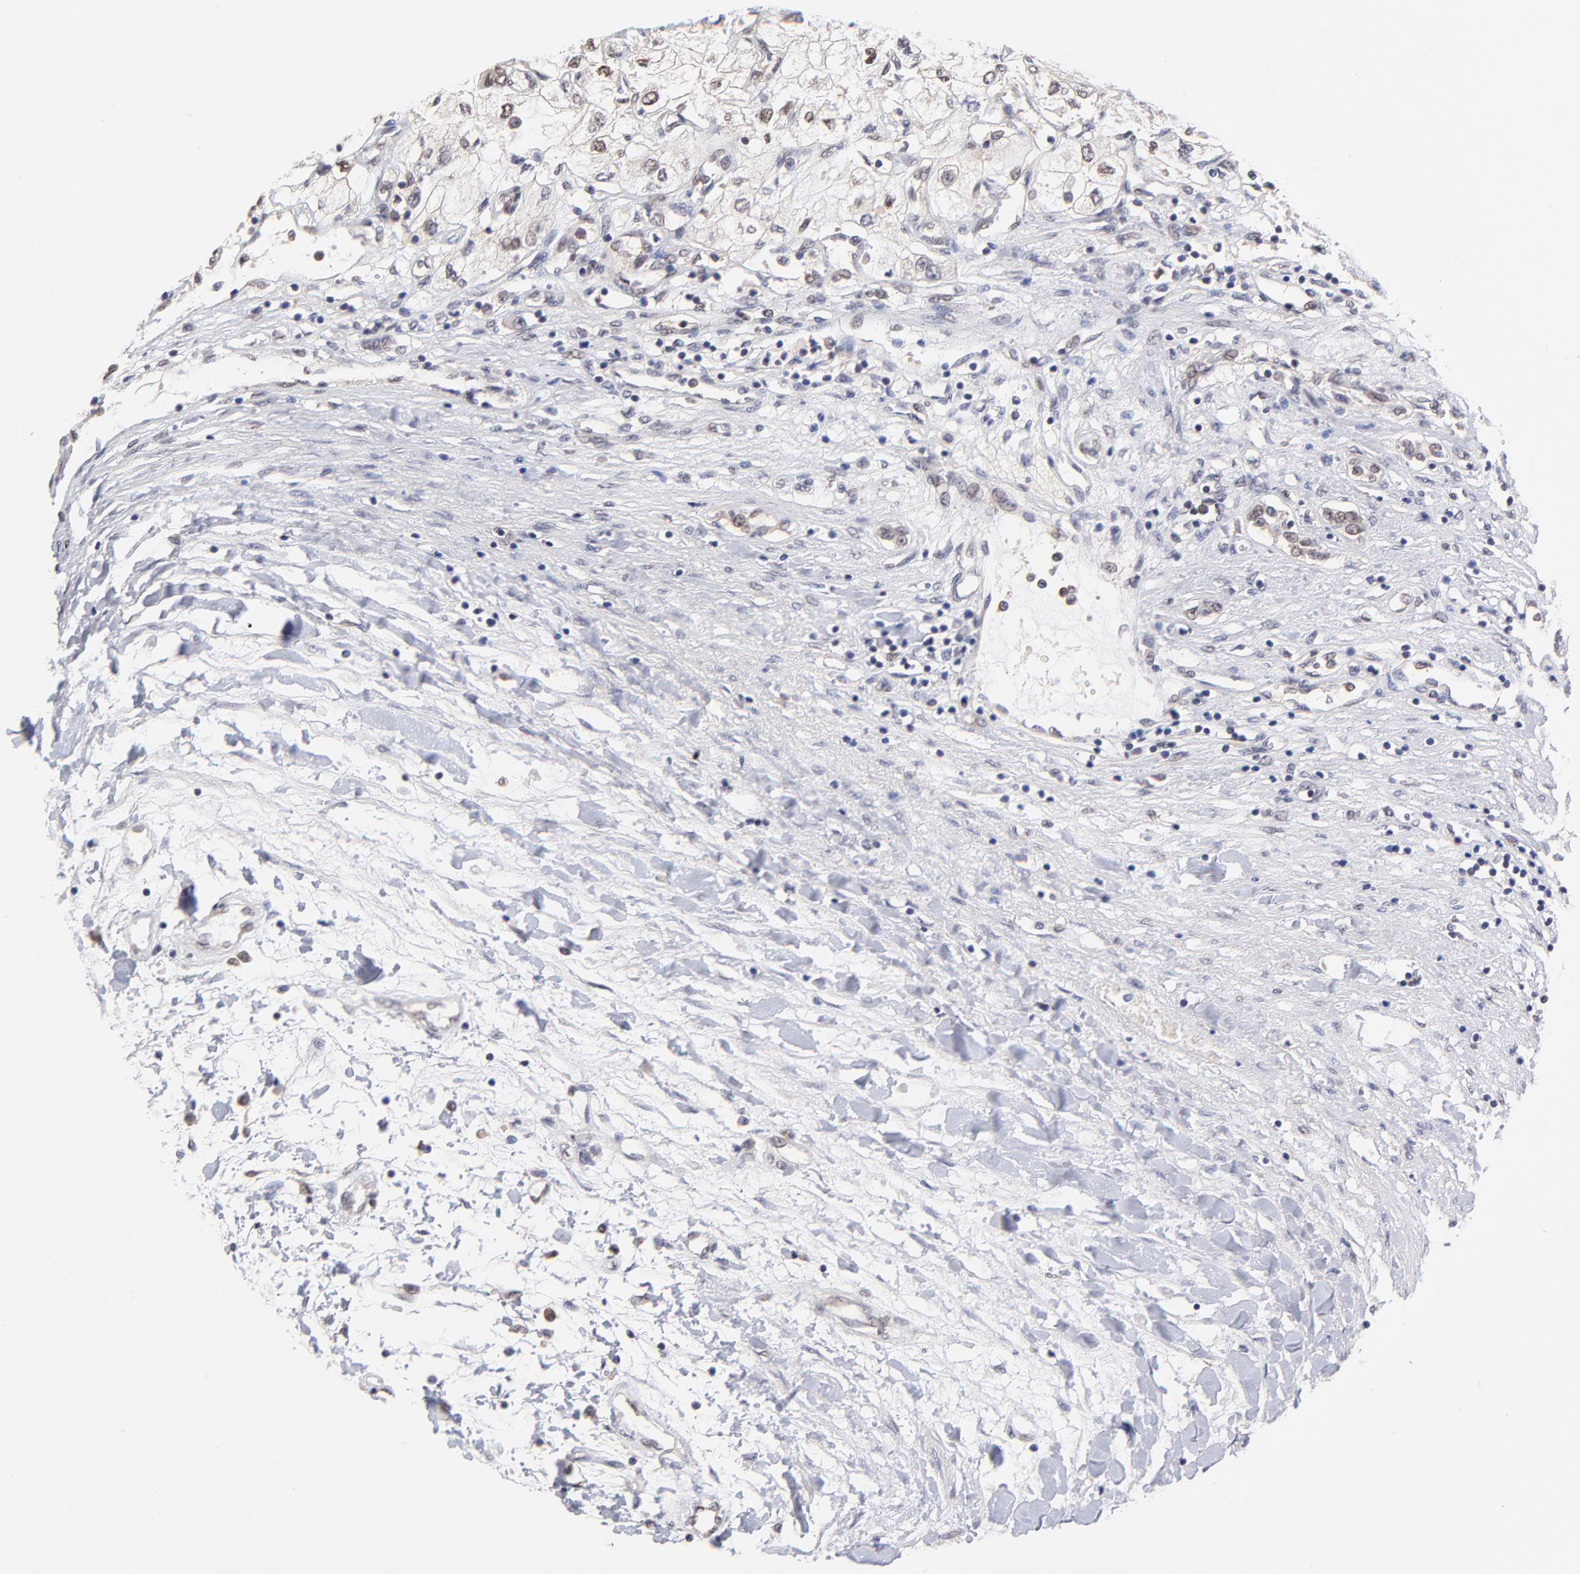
{"staining": {"intensity": "weak", "quantity": "25%-75%", "location": "cytoplasmic/membranous,nuclear"}, "tissue": "renal cancer", "cell_type": "Tumor cells", "image_type": "cancer", "snomed": [{"axis": "morphology", "description": "Adenocarcinoma, NOS"}, {"axis": "topography", "description": "Kidney"}], "caption": "Immunohistochemistry (IHC) histopathology image of neoplastic tissue: human renal cancer (adenocarcinoma) stained using immunohistochemistry exhibits low levels of weak protein expression localized specifically in the cytoplasmic/membranous and nuclear of tumor cells, appearing as a cytoplasmic/membranous and nuclear brown color.", "gene": "UBE2E3", "patient": {"sex": "male", "age": 57}}